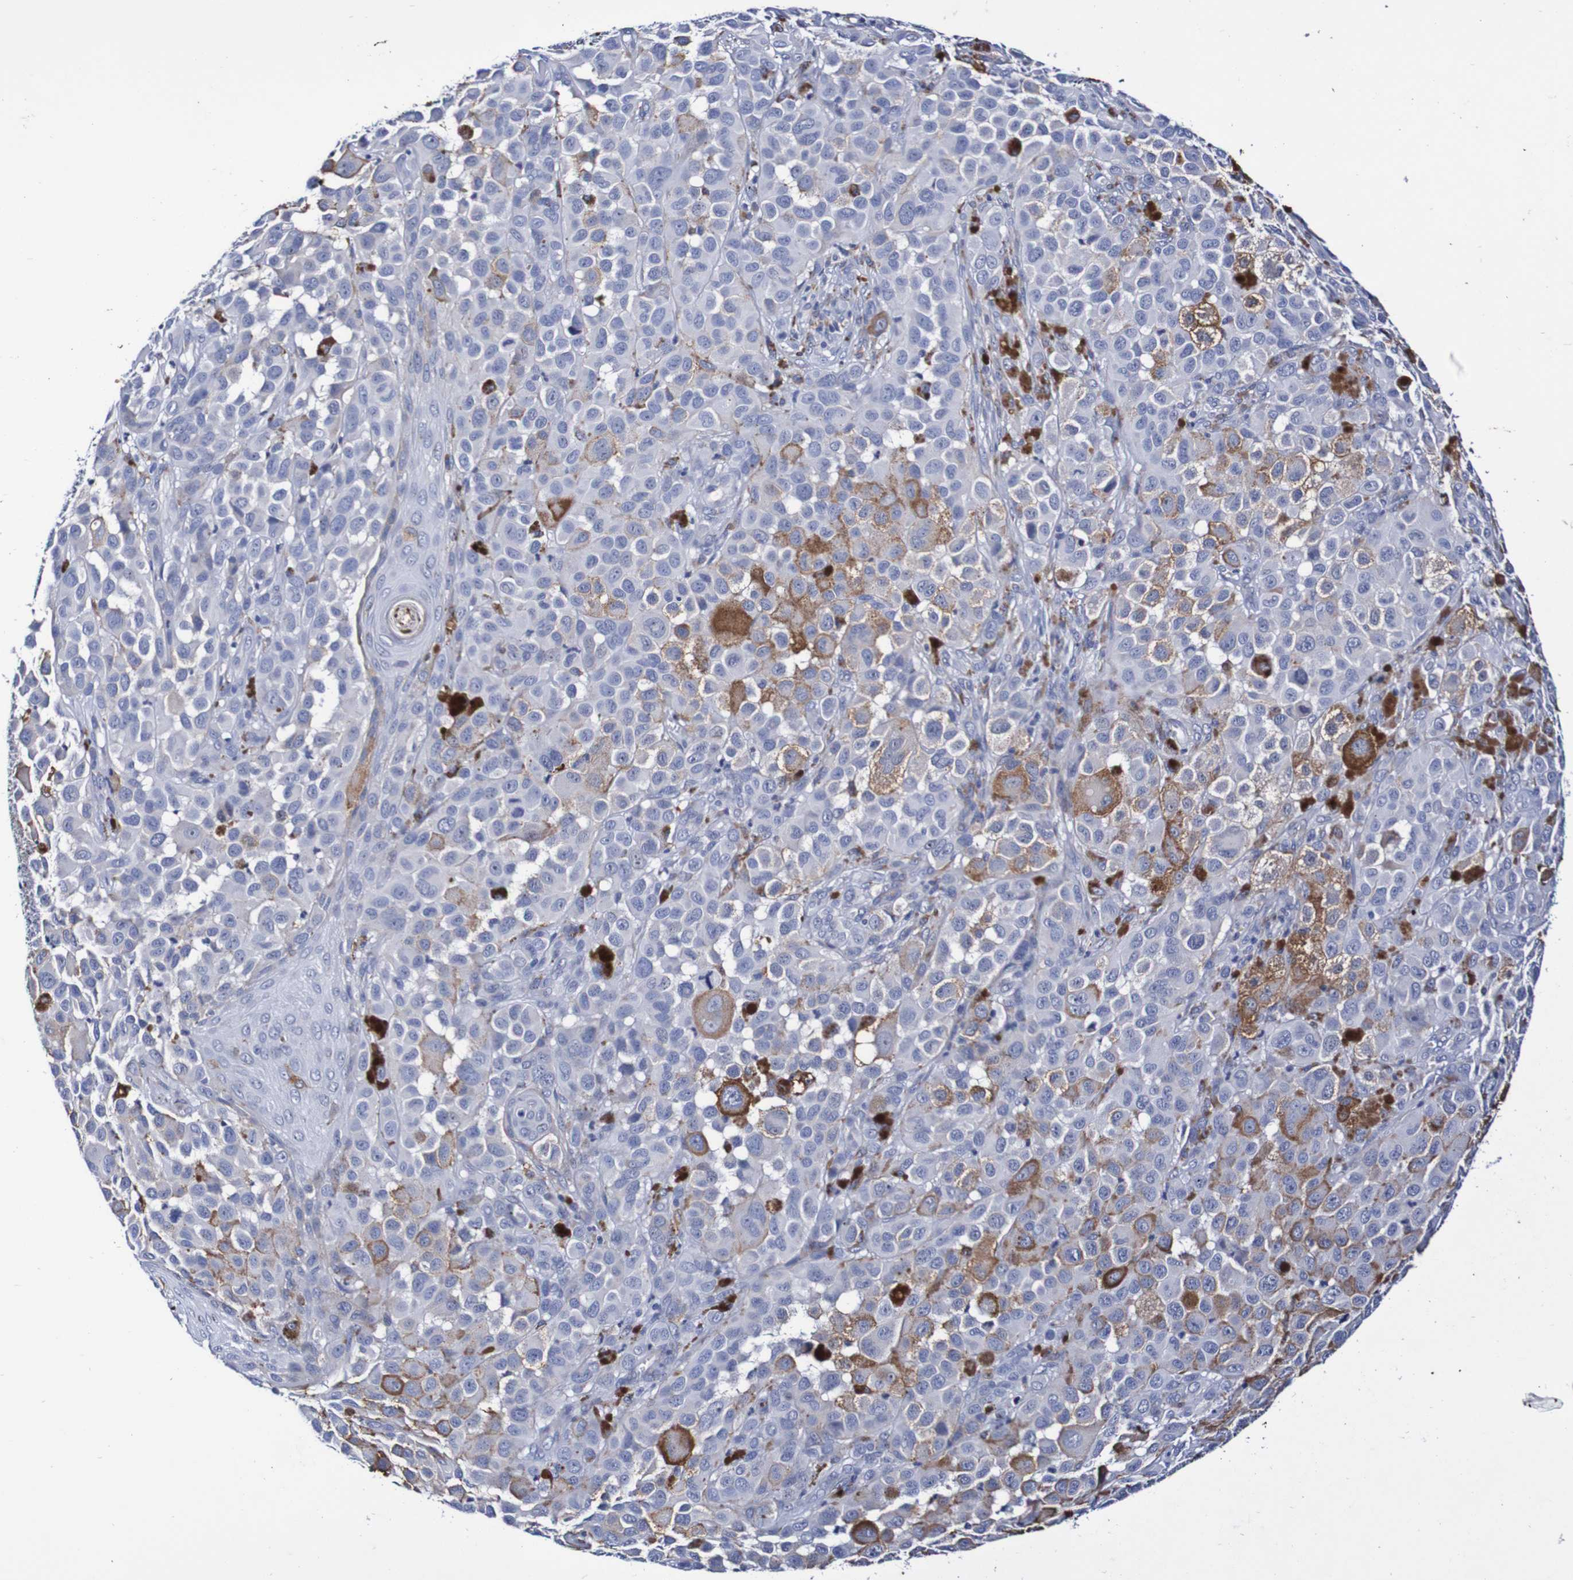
{"staining": {"intensity": "moderate", "quantity": "<25%", "location": "cytoplasmic/membranous"}, "tissue": "melanoma", "cell_type": "Tumor cells", "image_type": "cancer", "snomed": [{"axis": "morphology", "description": "Malignant melanoma, NOS"}, {"axis": "topography", "description": "Skin"}], "caption": "A low amount of moderate cytoplasmic/membranous positivity is seen in approximately <25% of tumor cells in melanoma tissue.", "gene": "SEZ6", "patient": {"sex": "male", "age": 96}}